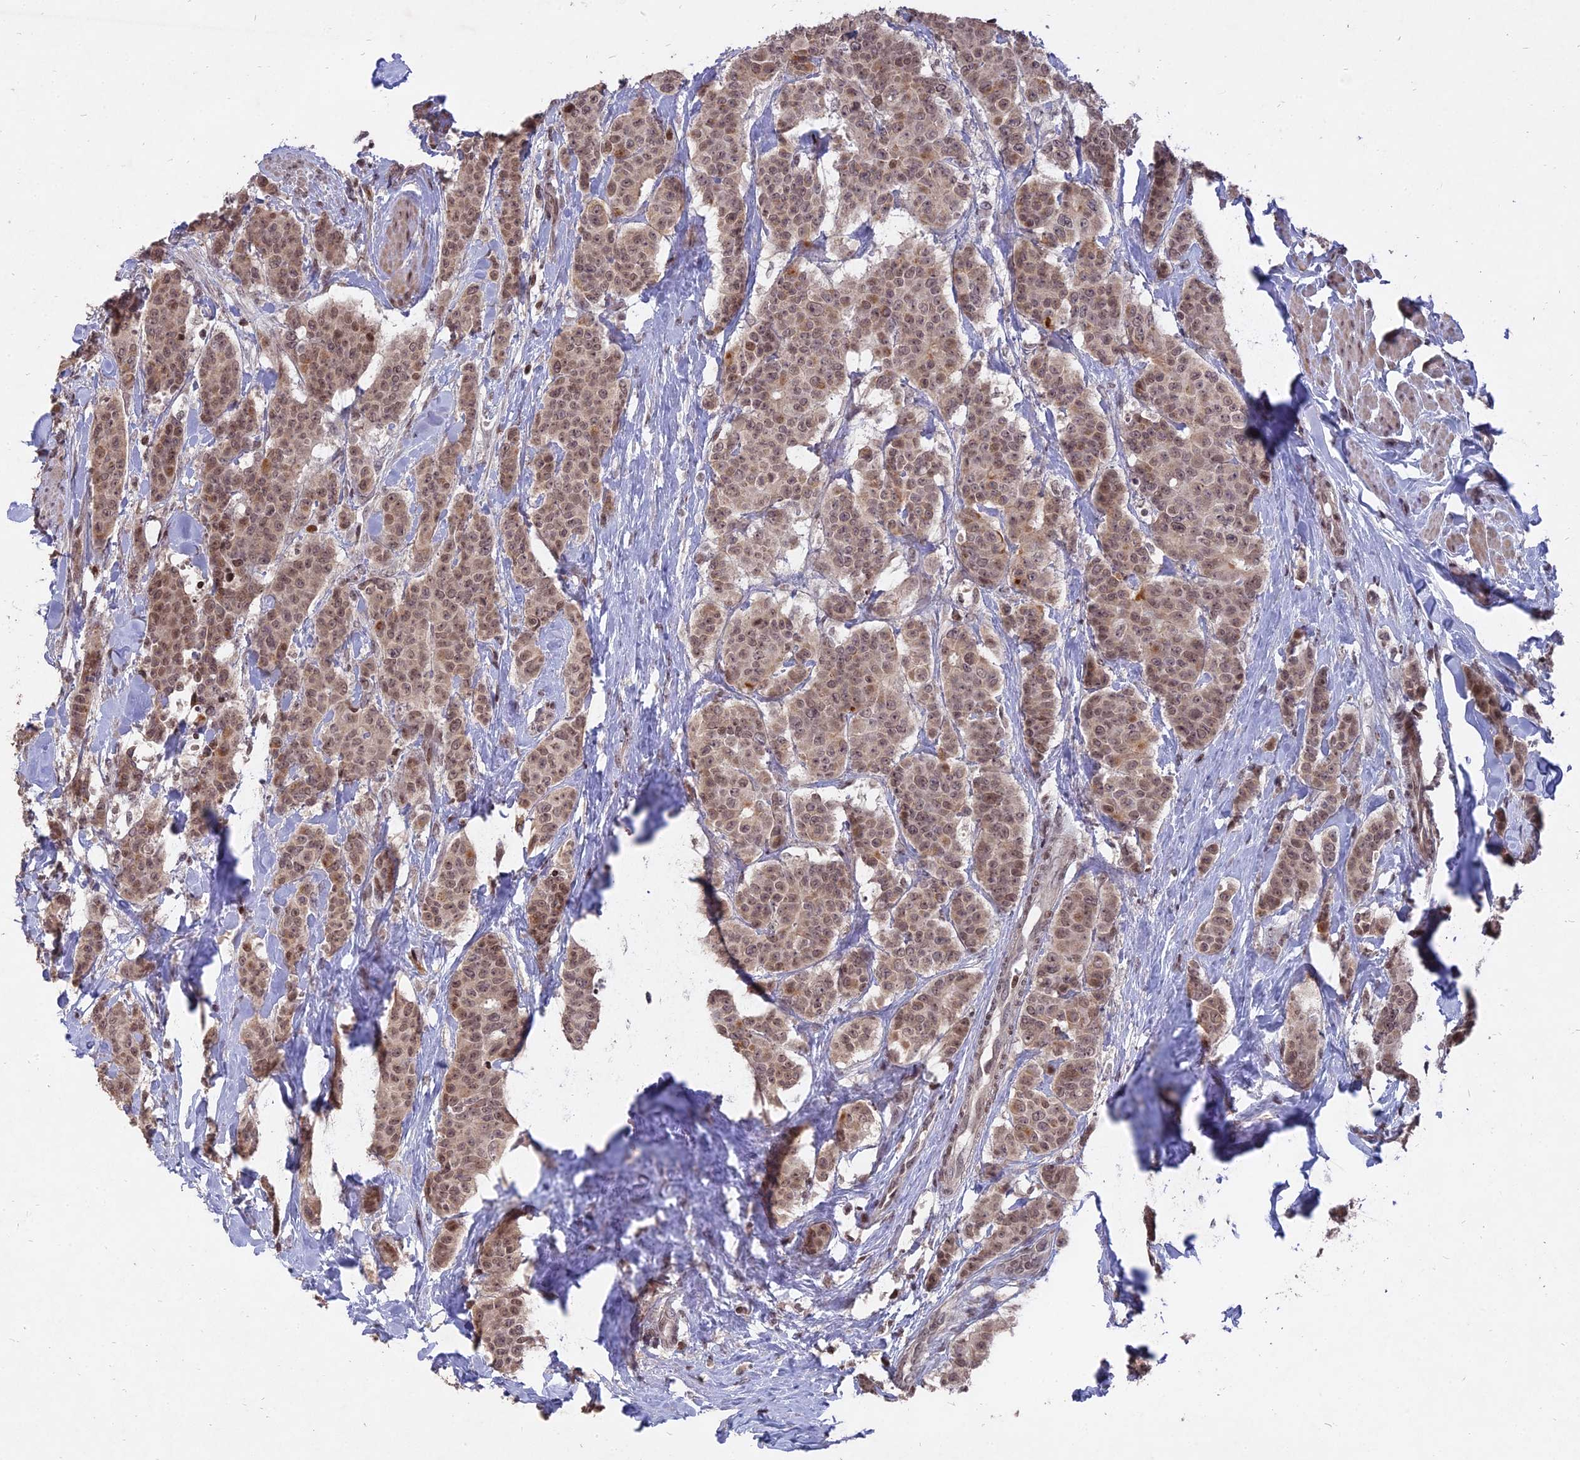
{"staining": {"intensity": "moderate", "quantity": ">75%", "location": "nuclear"}, "tissue": "breast cancer", "cell_type": "Tumor cells", "image_type": "cancer", "snomed": [{"axis": "morphology", "description": "Duct carcinoma"}, {"axis": "topography", "description": "Breast"}], "caption": "Protein staining shows moderate nuclear expression in approximately >75% of tumor cells in breast infiltrating ductal carcinoma.", "gene": "NR1H3", "patient": {"sex": "female", "age": 40}}